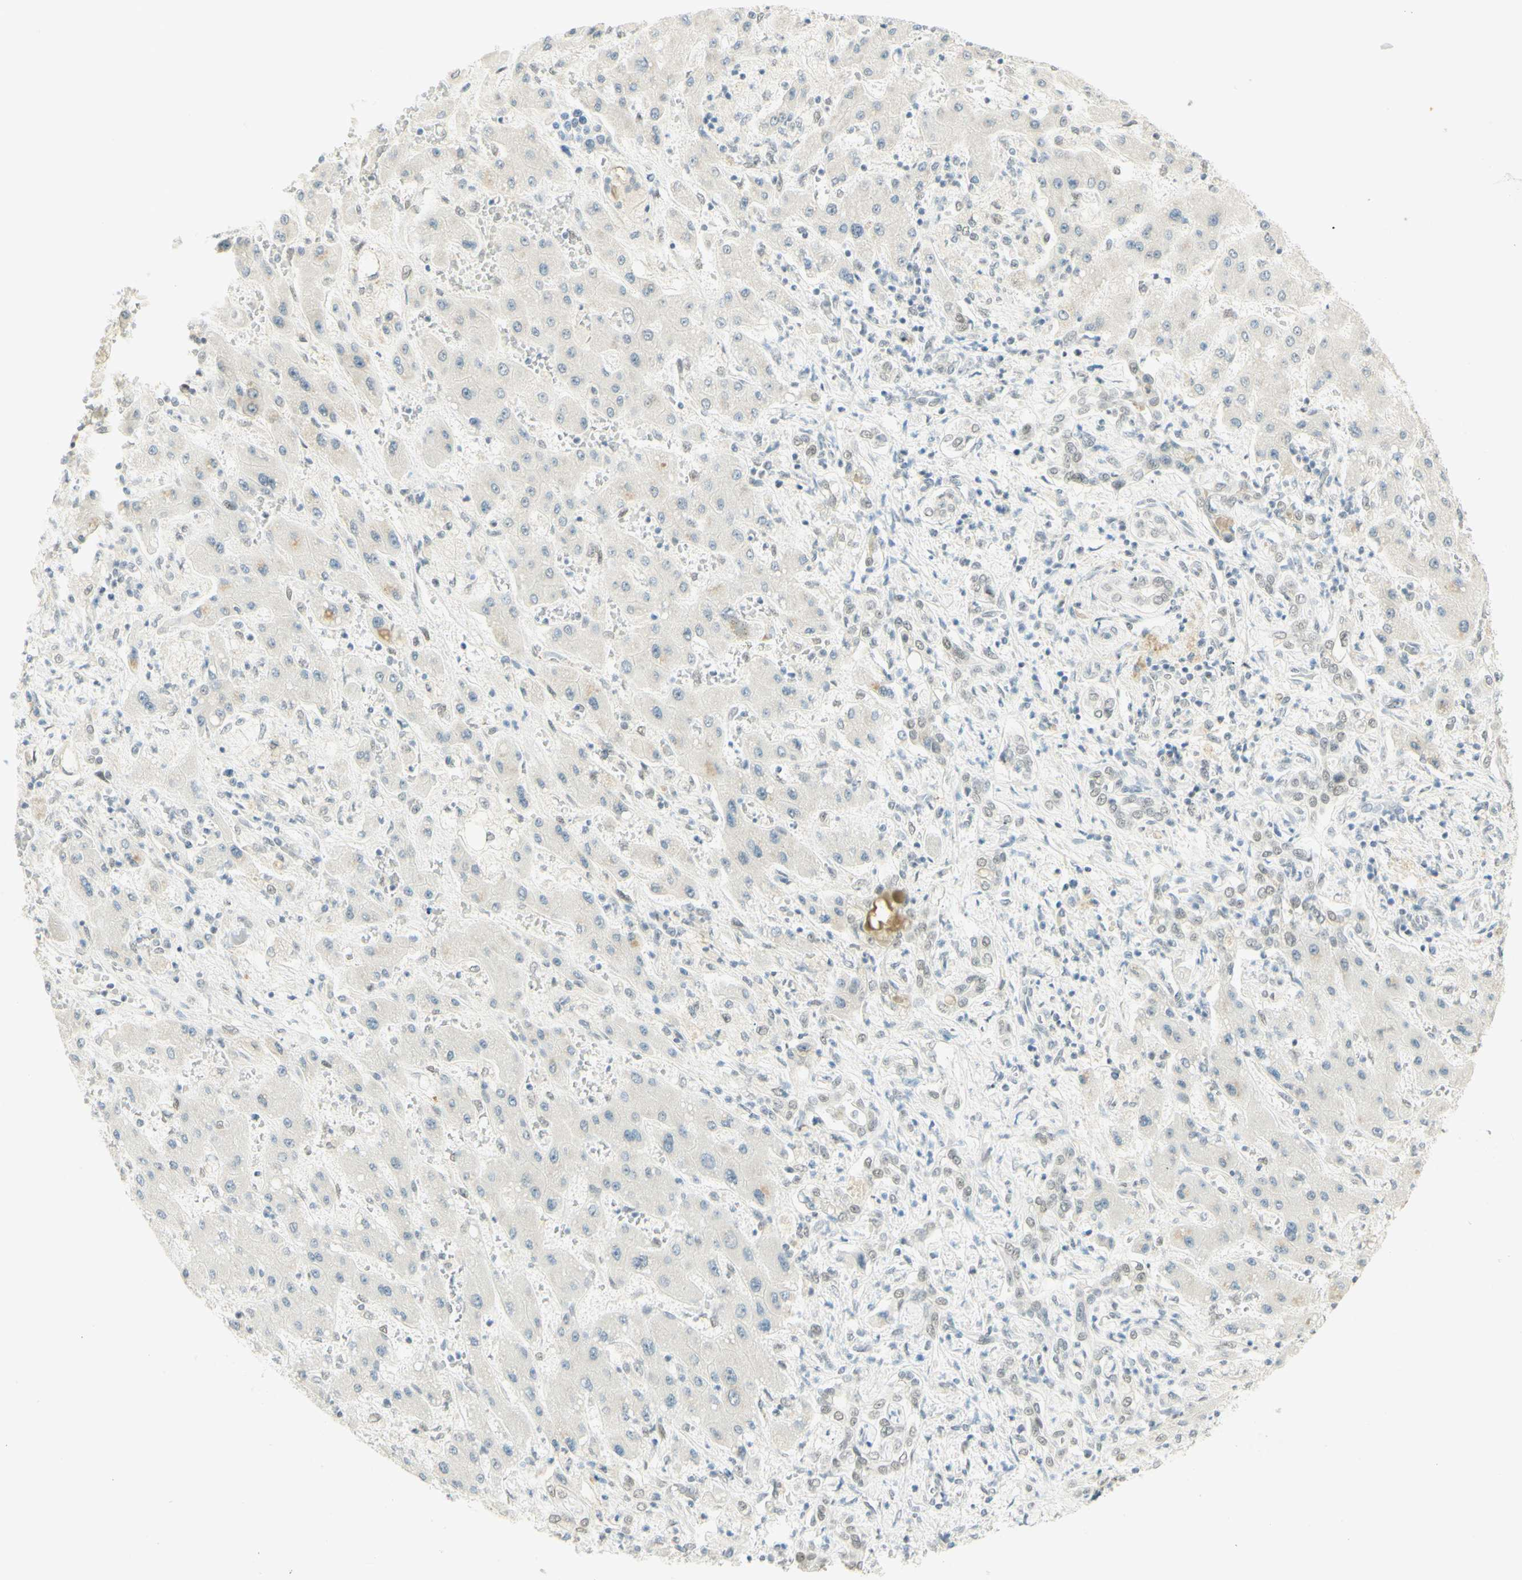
{"staining": {"intensity": "negative", "quantity": "none", "location": "none"}, "tissue": "liver cancer", "cell_type": "Tumor cells", "image_type": "cancer", "snomed": [{"axis": "morphology", "description": "Cholangiocarcinoma"}, {"axis": "topography", "description": "Liver"}], "caption": "Tumor cells show no significant staining in liver cholangiocarcinoma.", "gene": "PMS2", "patient": {"sex": "male", "age": 50}}